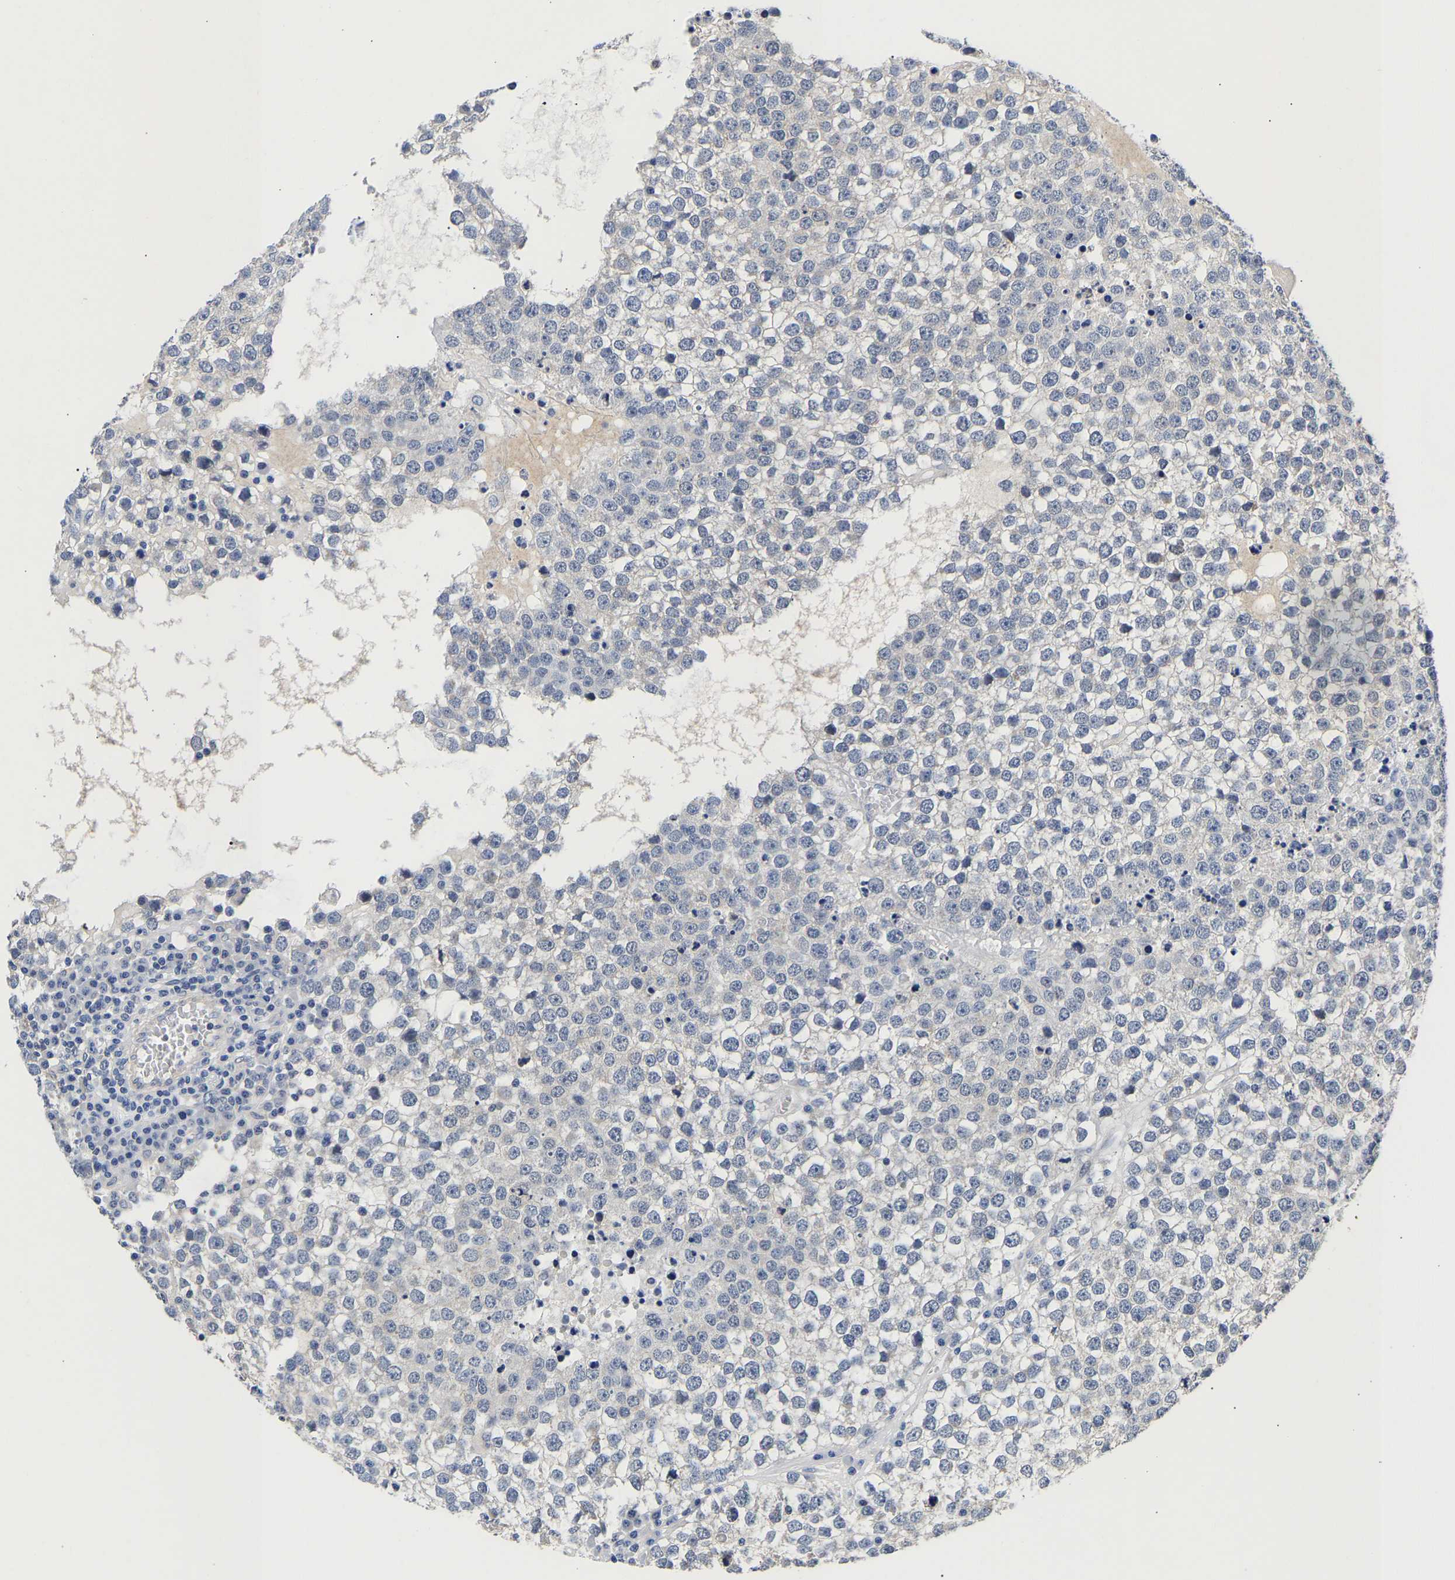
{"staining": {"intensity": "negative", "quantity": "none", "location": "none"}, "tissue": "testis cancer", "cell_type": "Tumor cells", "image_type": "cancer", "snomed": [{"axis": "morphology", "description": "Seminoma, NOS"}, {"axis": "topography", "description": "Testis"}], "caption": "Immunohistochemistry (IHC) image of neoplastic tissue: human seminoma (testis) stained with DAB demonstrates no significant protein expression in tumor cells.", "gene": "CCDC6", "patient": {"sex": "male", "age": 65}}